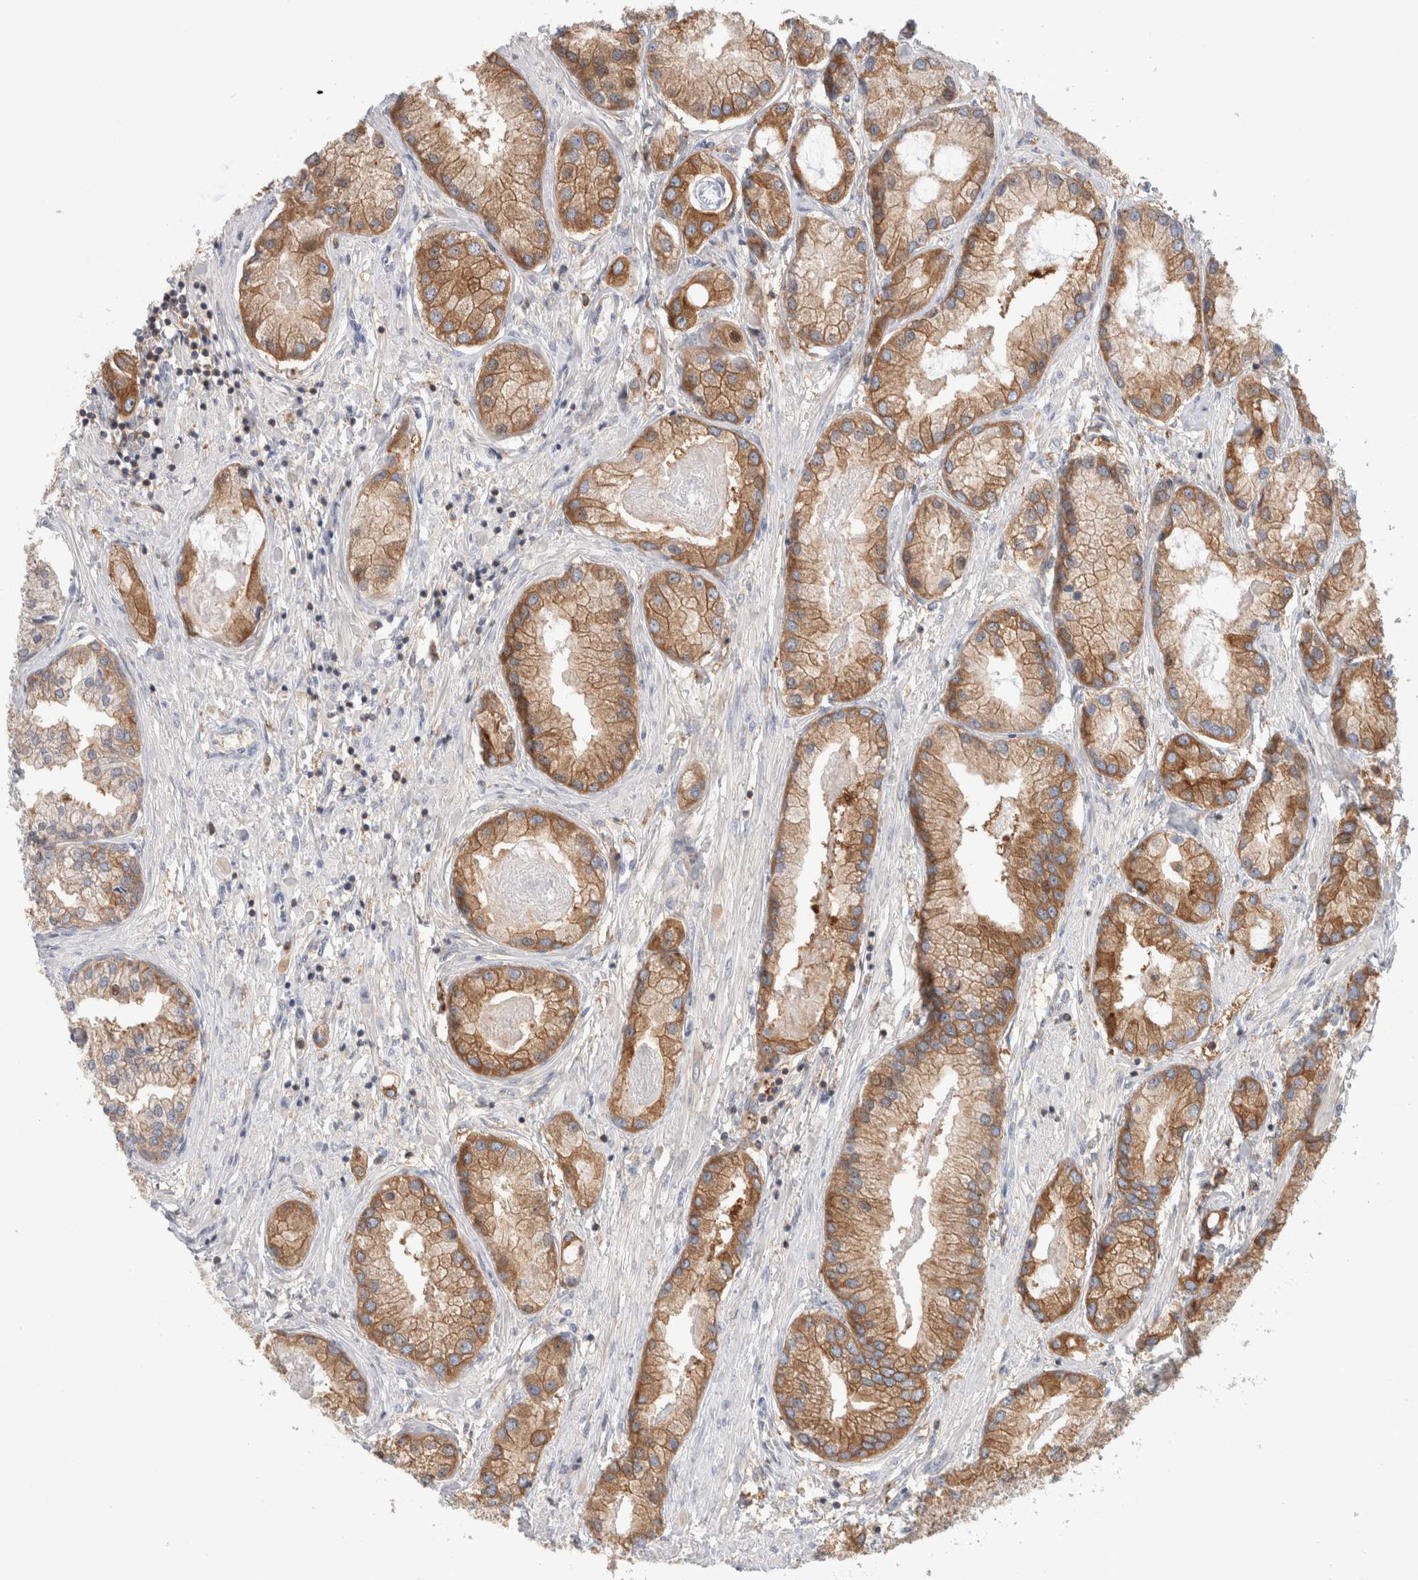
{"staining": {"intensity": "moderate", "quantity": ">75%", "location": "cytoplasmic/membranous"}, "tissue": "prostate cancer", "cell_type": "Tumor cells", "image_type": "cancer", "snomed": [{"axis": "morphology", "description": "Adenocarcinoma, Low grade"}, {"axis": "topography", "description": "Prostate"}], "caption": "Immunohistochemistry (DAB (3,3'-diaminobenzidine)) staining of adenocarcinoma (low-grade) (prostate) demonstrates moderate cytoplasmic/membranous protein expression in about >75% of tumor cells.", "gene": "KLHL14", "patient": {"sex": "male", "age": 62}}